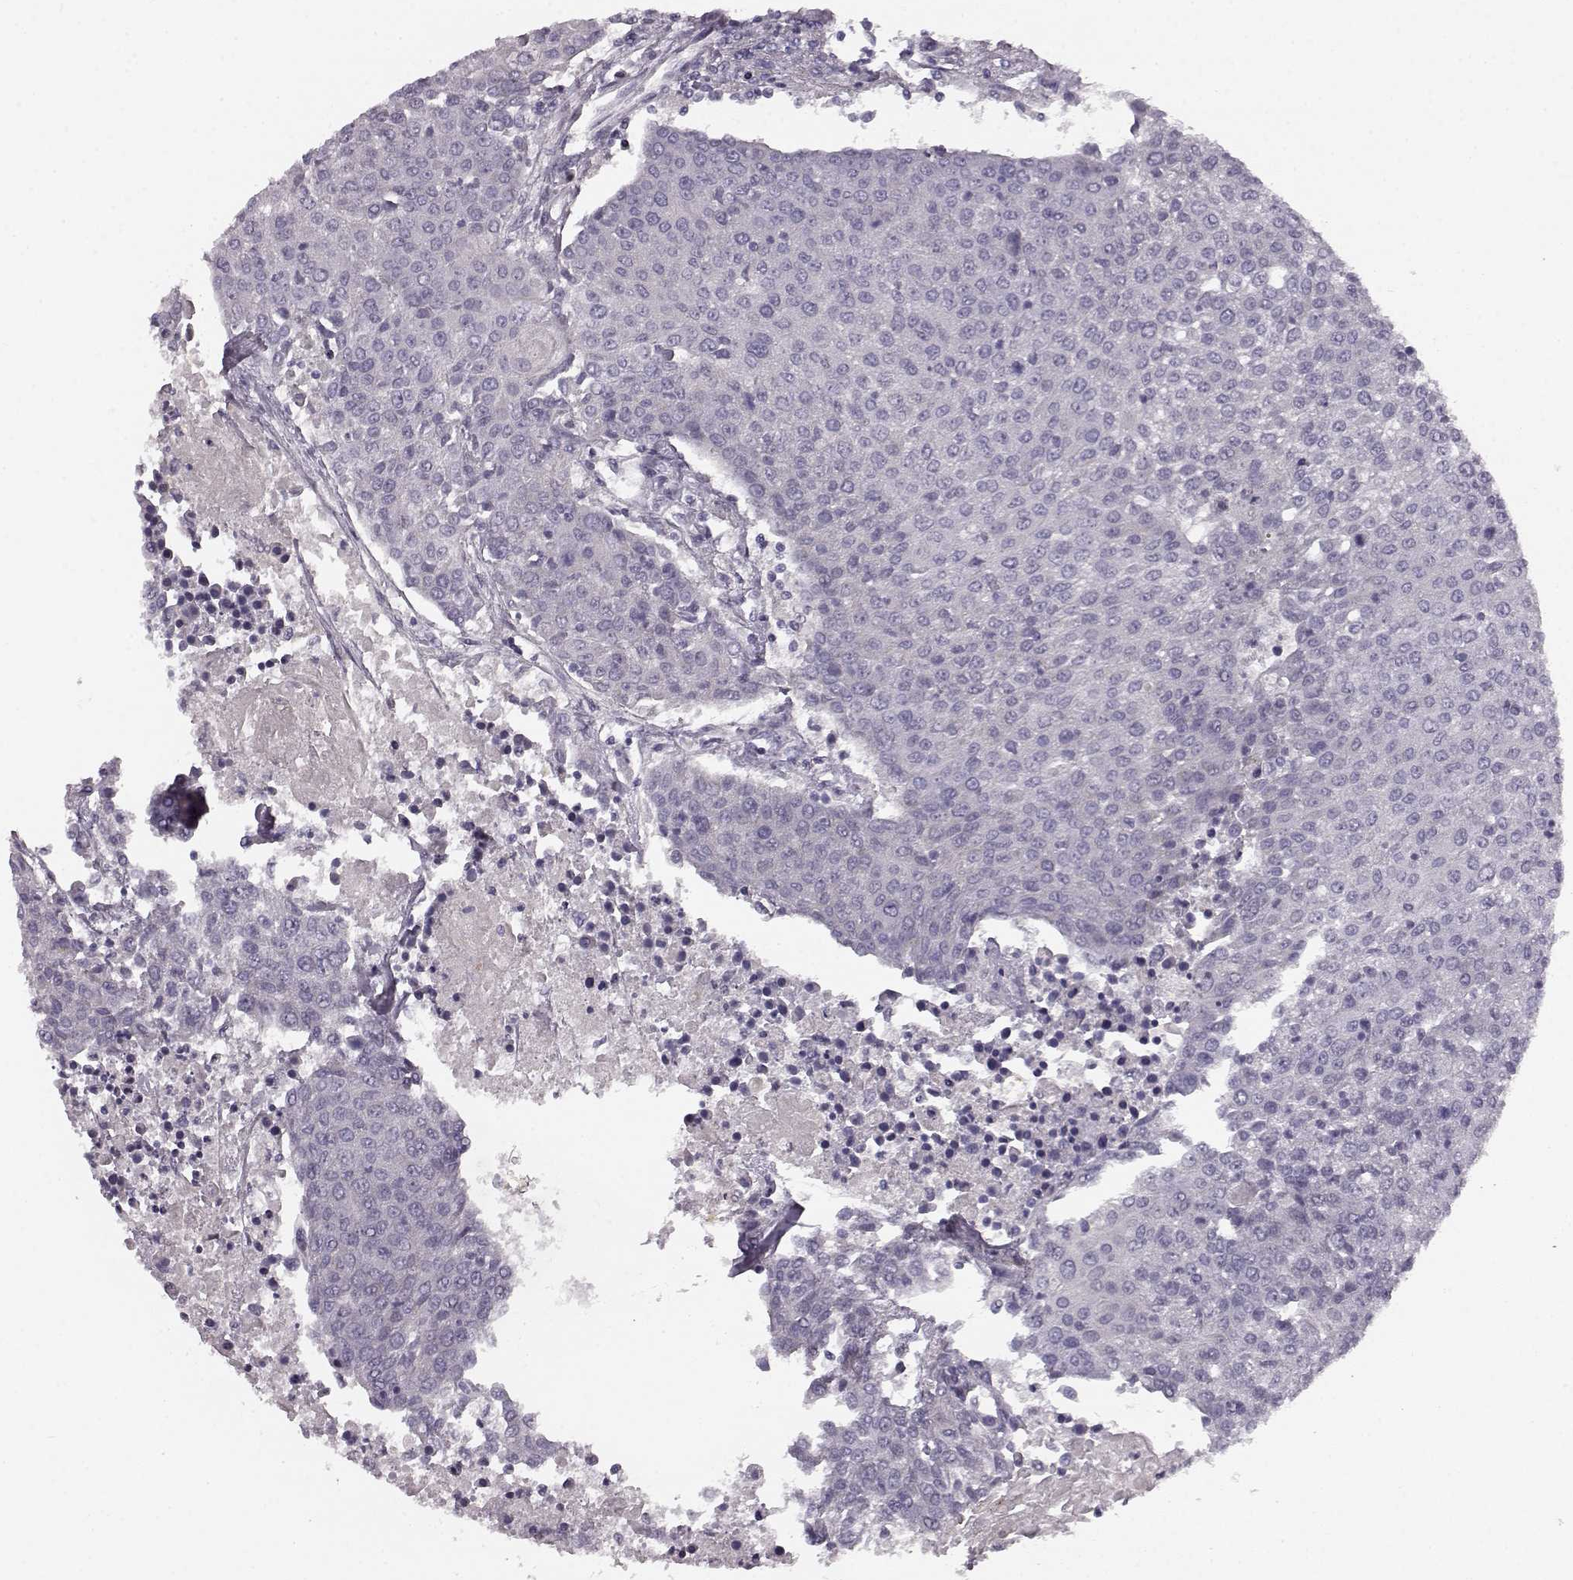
{"staining": {"intensity": "negative", "quantity": "none", "location": "none"}, "tissue": "urothelial cancer", "cell_type": "Tumor cells", "image_type": "cancer", "snomed": [{"axis": "morphology", "description": "Urothelial carcinoma, High grade"}, {"axis": "topography", "description": "Urinary bladder"}], "caption": "Immunohistochemistry (IHC) photomicrograph of human urothelial carcinoma (high-grade) stained for a protein (brown), which reveals no staining in tumor cells.", "gene": "KIAA0319", "patient": {"sex": "female", "age": 85}}